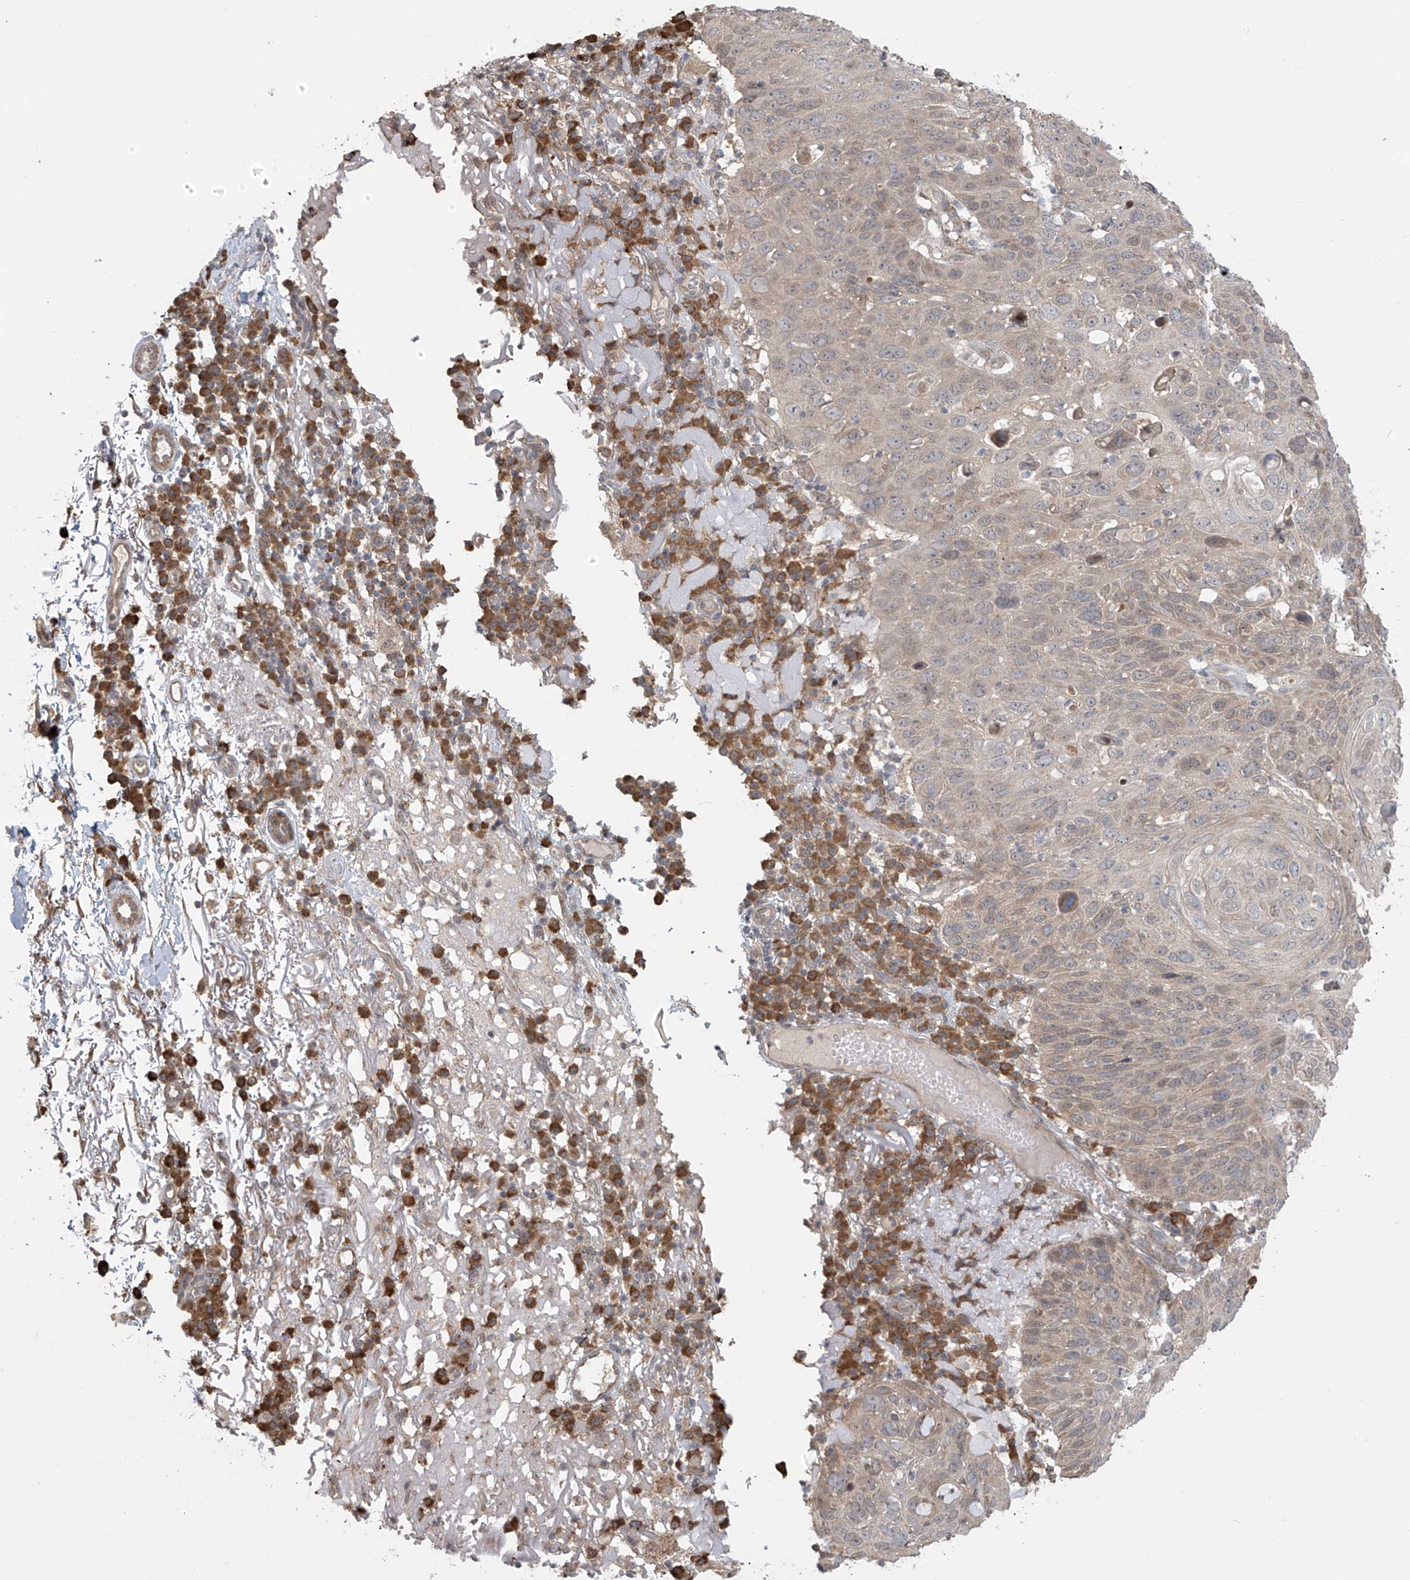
{"staining": {"intensity": "weak", "quantity": "25%-75%", "location": "cytoplasmic/membranous"}, "tissue": "skin cancer", "cell_type": "Tumor cells", "image_type": "cancer", "snomed": [{"axis": "morphology", "description": "Squamous cell carcinoma, NOS"}, {"axis": "topography", "description": "Skin"}], "caption": "Brown immunohistochemical staining in squamous cell carcinoma (skin) shows weak cytoplasmic/membranous expression in about 25%-75% of tumor cells.", "gene": "PLEKHM3", "patient": {"sex": "female", "age": 90}}